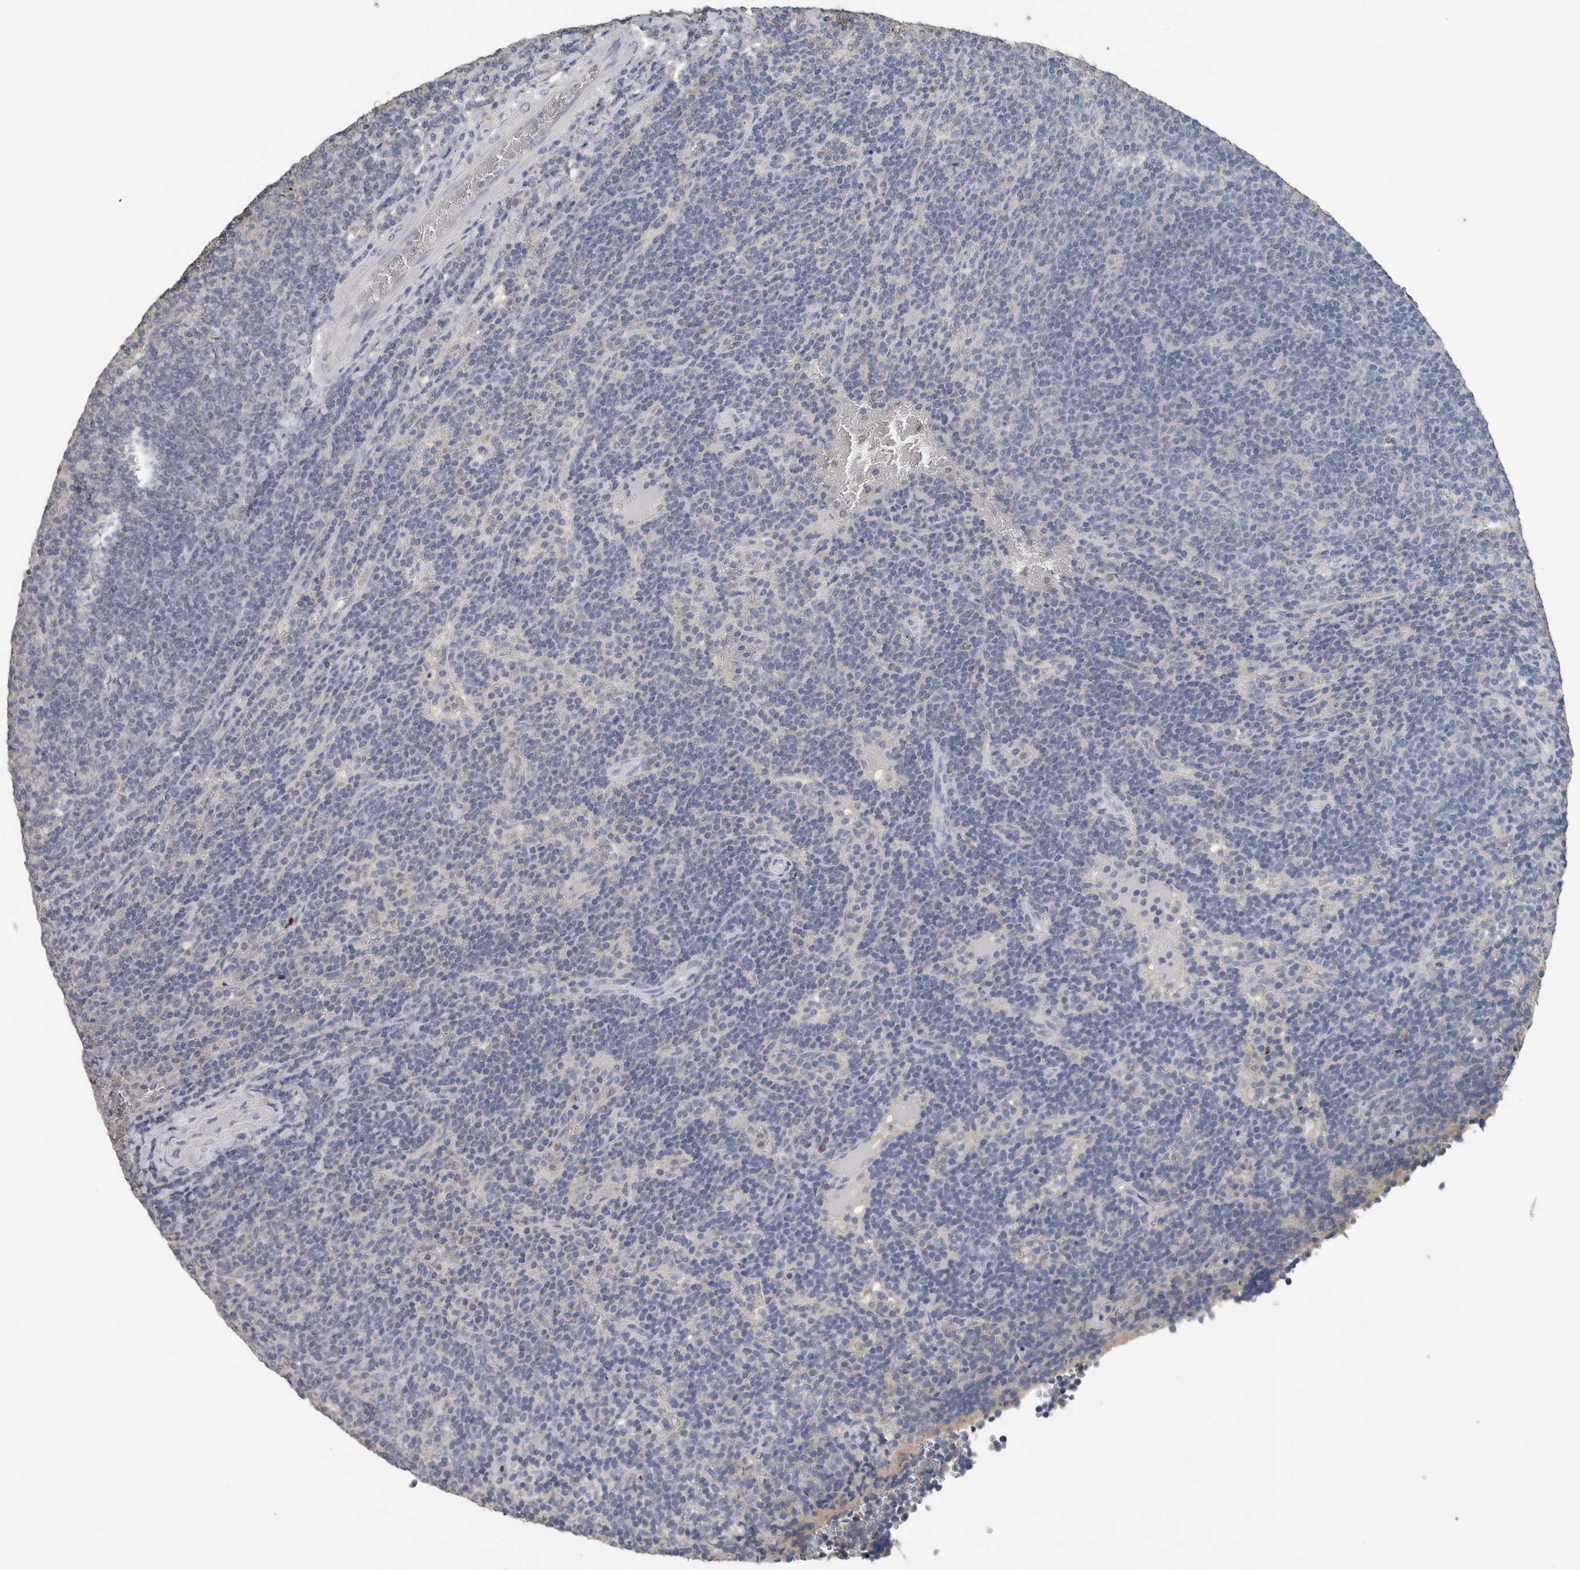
{"staining": {"intensity": "negative", "quantity": "none", "location": "none"}, "tissue": "lymphoma", "cell_type": "Tumor cells", "image_type": "cancer", "snomed": [{"axis": "morphology", "description": "Malignant lymphoma, non-Hodgkin's type, Low grade"}, {"axis": "topography", "description": "Spleen"}], "caption": "Immunohistochemical staining of low-grade malignant lymphoma, non-Hodgkin's type displays no significant expression in tumor cells. The staining was performed using DAB to visualize the protein expression in brown, while the nuclei were stained in blue with hematoxylin (Magnification: 20x).", "gene": "CRNN", "patient": {"sex": "female", "age": 50}}